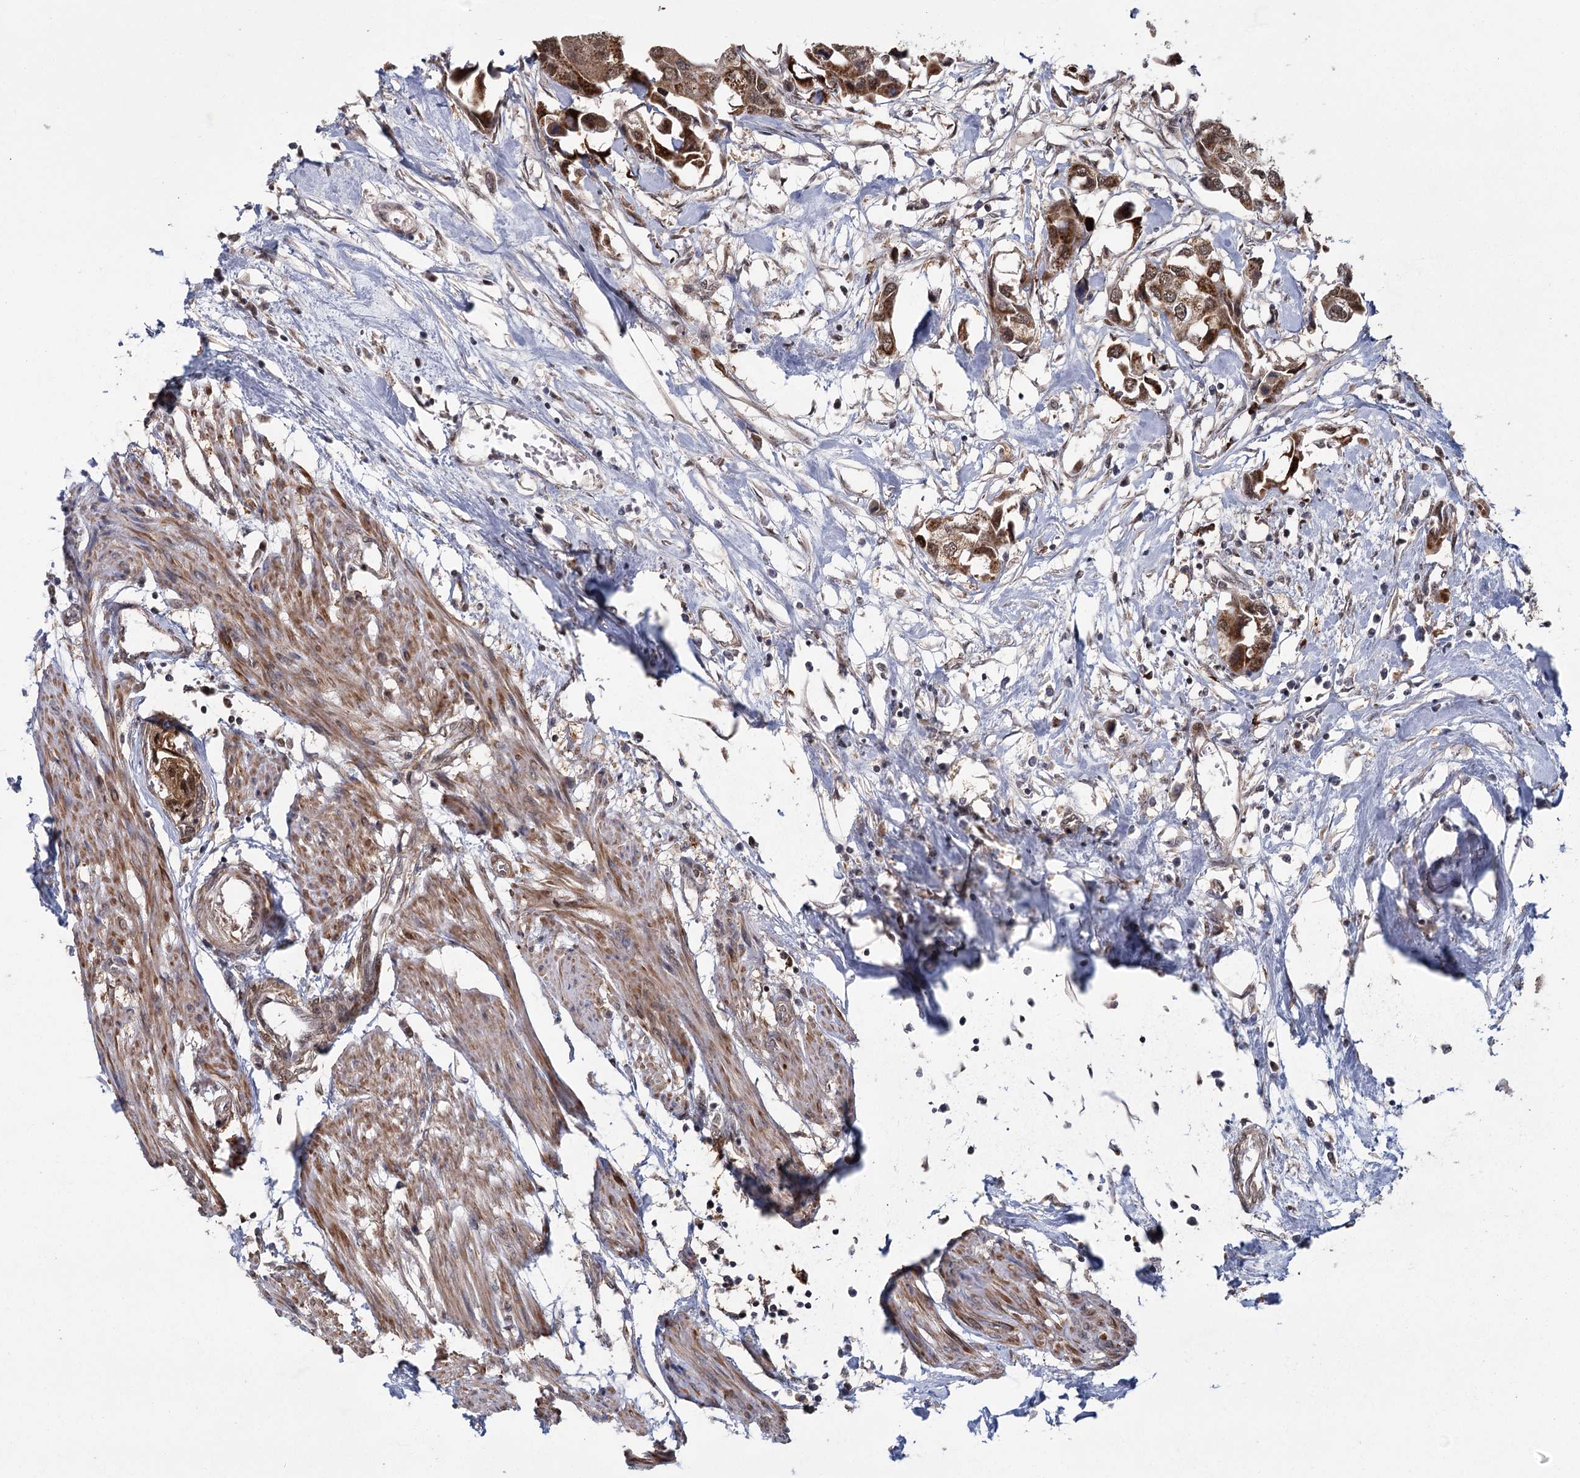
{"staining": {"intensity": "moderate", "quantity": ">75%", "location": "cytoplasmic/membranous,nuclear"}, "tissue": "urothelial cancer", "cell_type": "Tumor cells", "image_type": "cancer", "snomed": [{"axis": "morphology", "description": "Urothelial carcinoma, High grade"}, {"axis": "topography", "description": "Urinary bladder"}], "caption": "This histopathology image shows immunohistochemistry staining of high-grade urothelial carcinoma, with medium moderate cytoplasmic/membranous and nuclear staining in about >75% of tumor cells.", "gene": "ZCCHC24", "patient": {"sex": "male", "age": 64}}